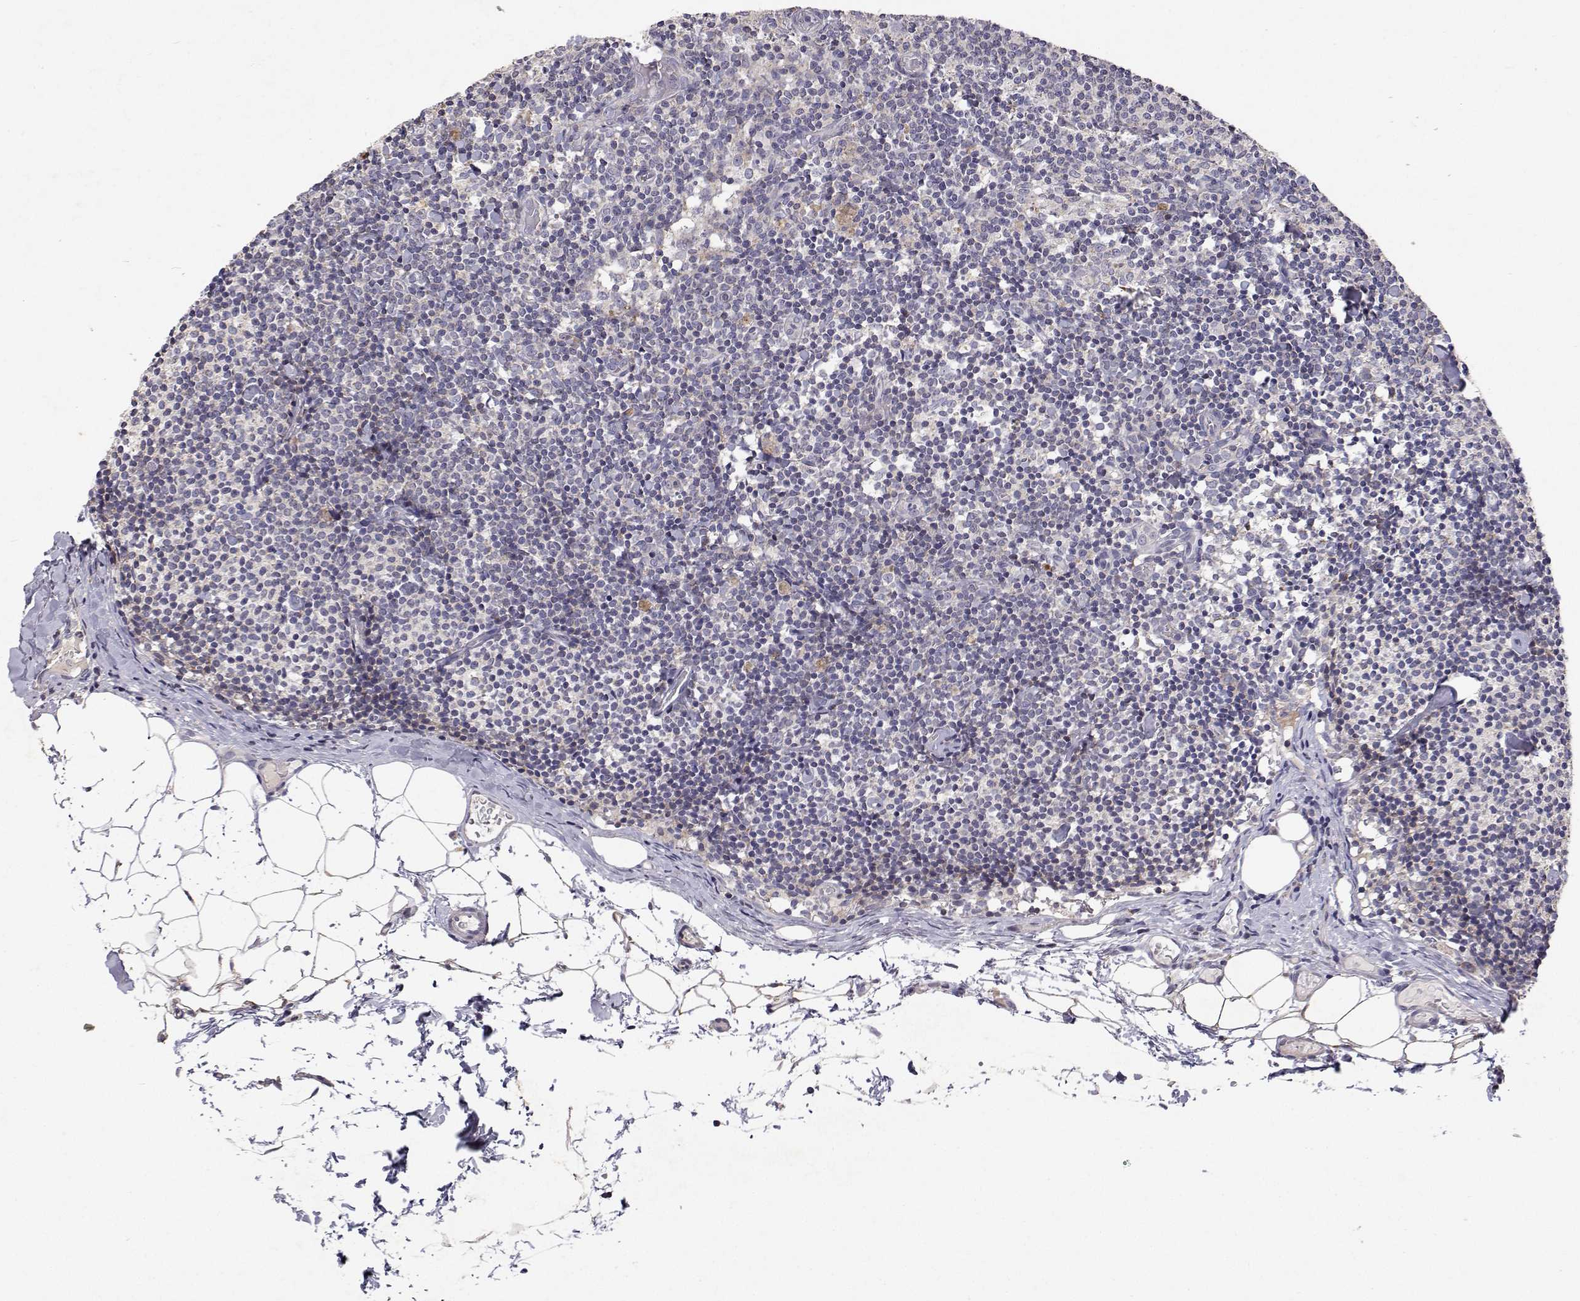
{"staining": {"intensity": "weak", "quantity": "<25%", "location": "cytoplasmic/membranous"}, "tissue": "lymph node", "cell_type": "Germinal center cells", "image_type": "normal", "snomed": [{"axis": "morphology", "description": "Normal tissue, NOS"}, {"axis": "topography", "description": "Lymph node"}], "caption": "Germinal center cells show no significant protein positivity in normal lymph node. (Stains: DAB (3,3'-diaminobenzidine) immunohistochemistry with hematoxylin counter stain, Microscopy: brightfield microscopy at high magnification).", "gene": "MRPL3", "patient": {"sex": "female", "age": 41}}